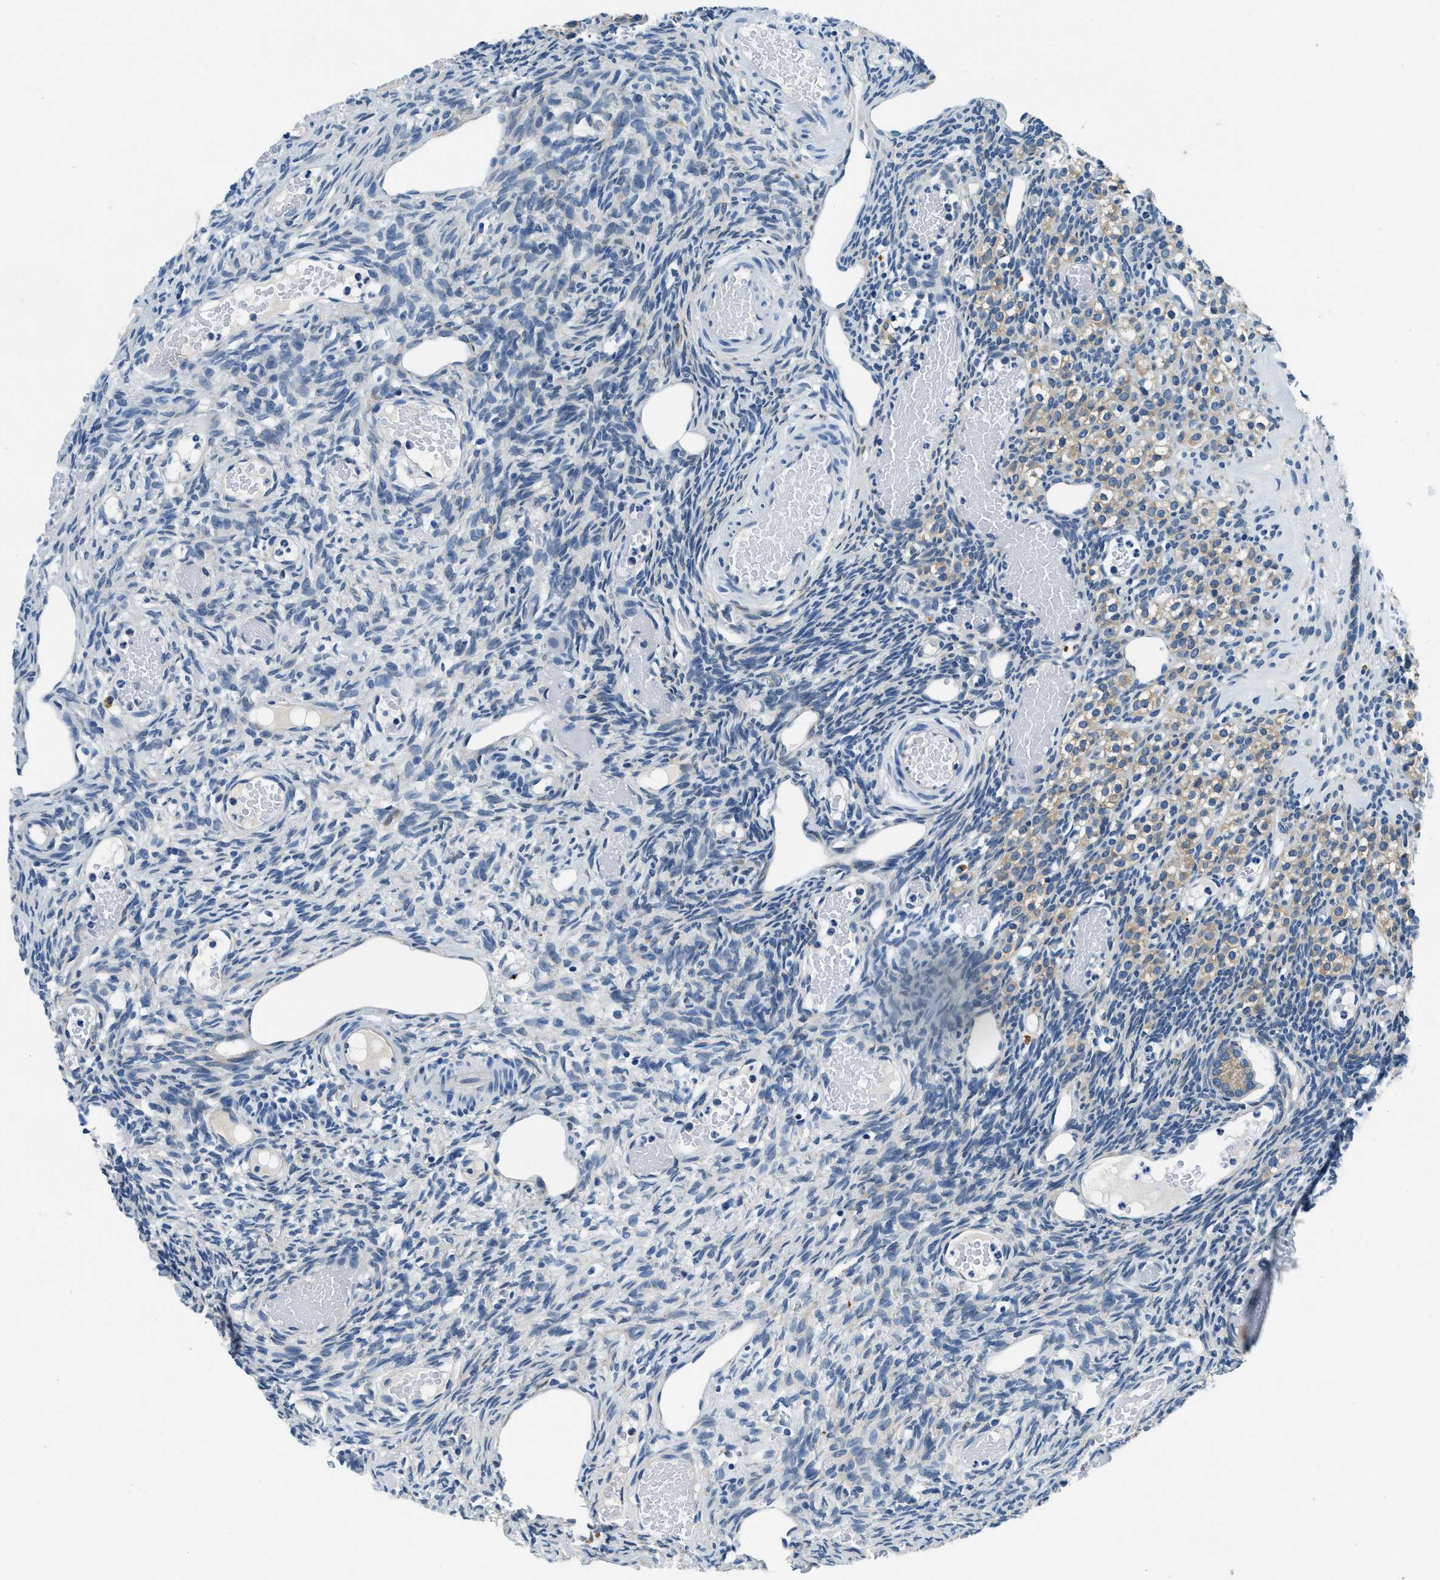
{"staining": {"intensity": "weak", "quantity": "<25%", "location": "cytoplasmic/membranous"}, "tissue": "ovary", "cell_type": "Ovarian stroma cells", "image_type": "normal", "snomed": [{"axis": "morphology", "description": "Normal tissue, NOS"}, {"axis": "topography", "description": "Ovary"}], "caption": "Immunohistochemistry image of unremarkable ovary stained for a protein (brown), which demonstrates no expression in ovarian stroma cells. Brightfield microscopy of IHC stained with DAB (3,3'-diaminobenzidine) (brown) and hematoxylin (blue), captured at high magnification.", "gene": "UBAC2", "patient": {"sex": "female", "age": 33}}